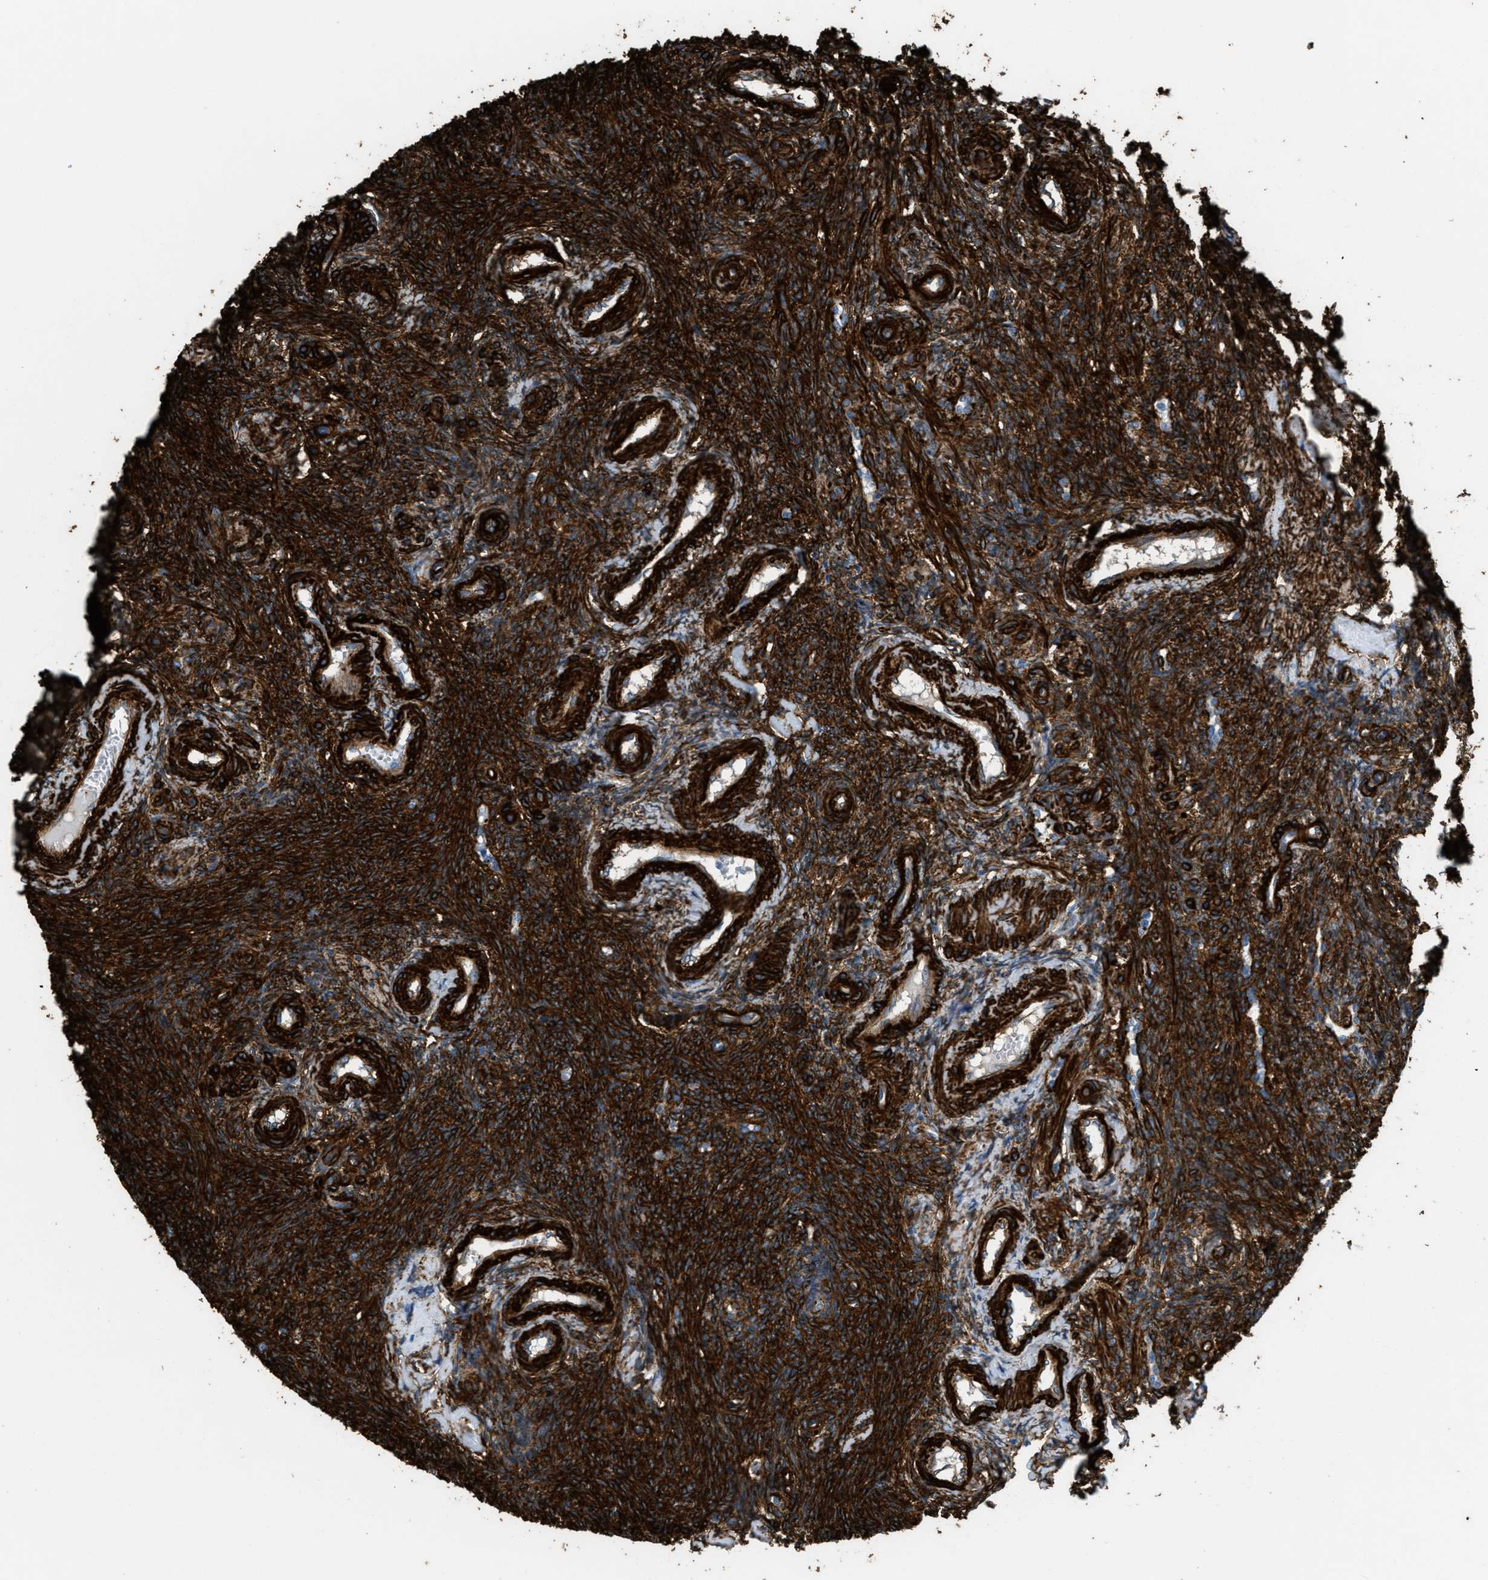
{"staining": {"intensity": "strong", "quantity": ">75%", "location": "cytoplasmic/membranous"}, "tissue": "ovary", "cell_type": "Ovarian stroma cells", "image_type": "normal", "snomed": [{"axis": "morphology", "description": "Normal tissue, NOS"}, {"axis": "topography", "description": "Ovary"}], "caption": "Protein expression analysis of unremarkable ovary exhibits strong cytoplasmic/membranous staining in approximately >75% of ovarian stroma cells. Using DAB (brown) and hematoxylin (blue) stains, captured at high magnification using brightfield microscopy.", "gene": "CALD1", "patient": {"sex": "female", "age": 41}}